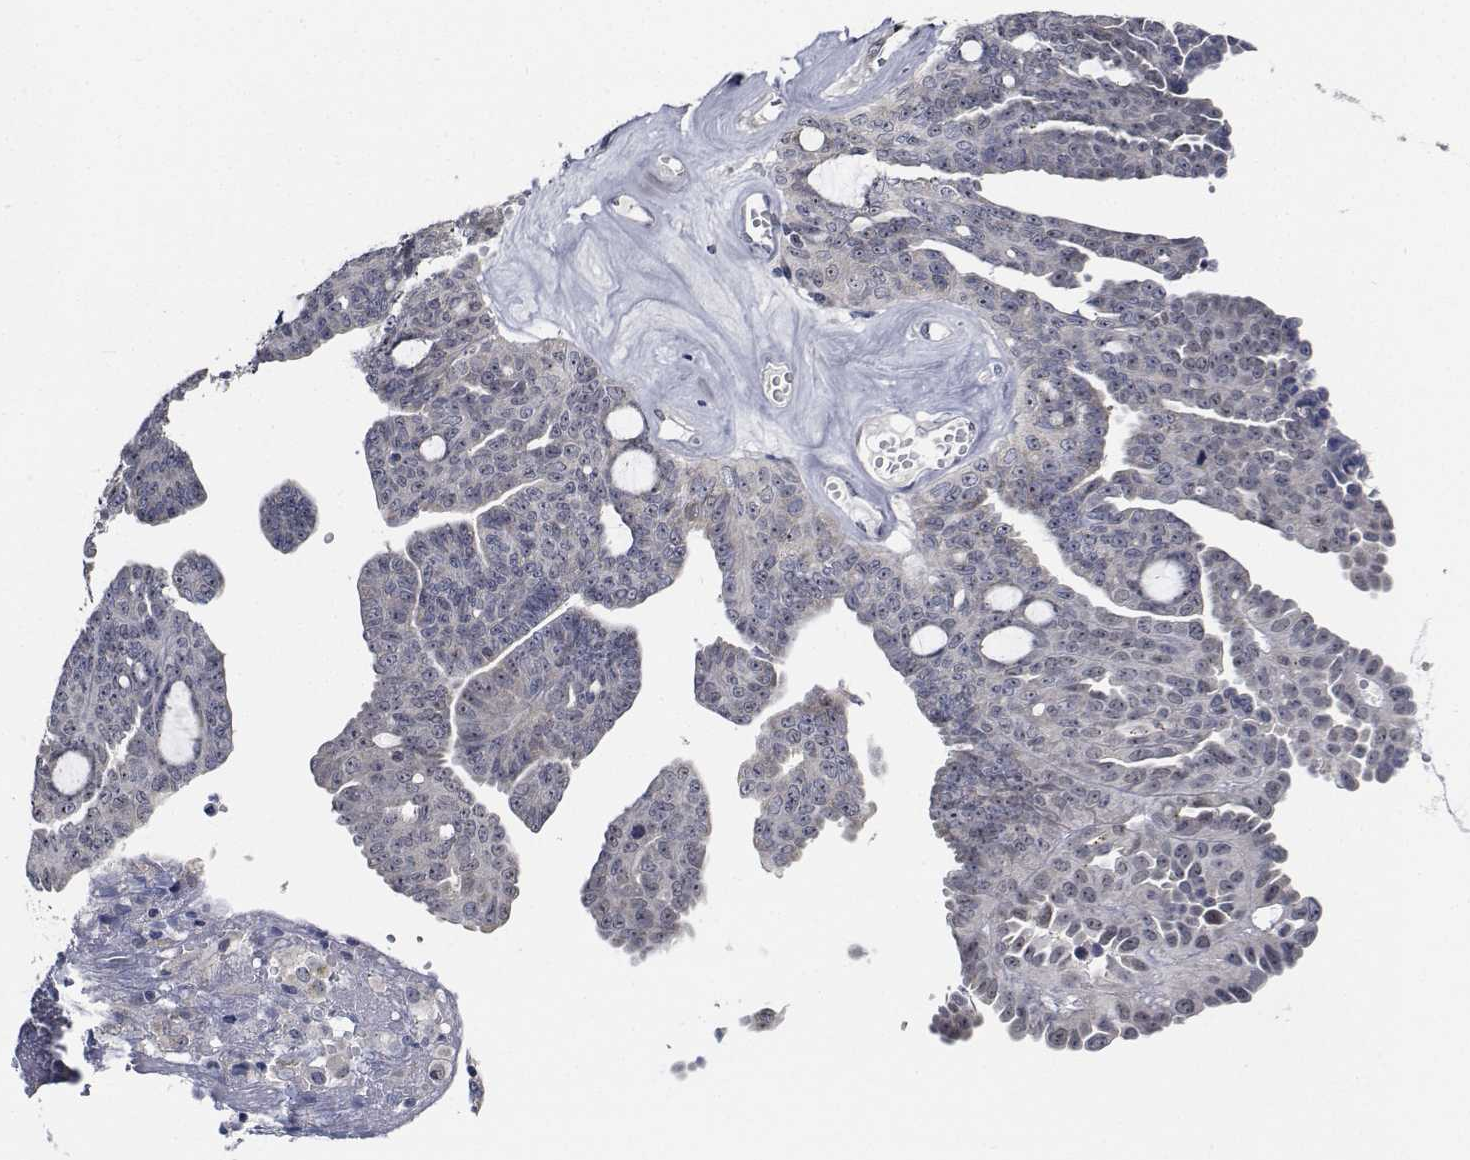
{"staining": {"intensity": "negative", "quantity": "none", "location": "none"}, "tissue": "ovarian cancer", "cell_type": "Tumor cells", "image_type": "cancer", "snomed": [{"axis": "morphology", "description": "Cystadenocarcinoma, serous, NOS"}, {"axis": "topography", "description": "Ovary"}], "caption": "High magnification brightfield microscopy of serous cystadenocarcinoma (ovarian) stained with DAB (brown) and counterstained with hematoxylin (blue): tumor cells show no significant positivity. The staining is performed using DAB brown chromogen with nuclei counter-stained in using hematoxylin.", "gene": "NVL", "patient": {"sex": "female", "age": 71}}